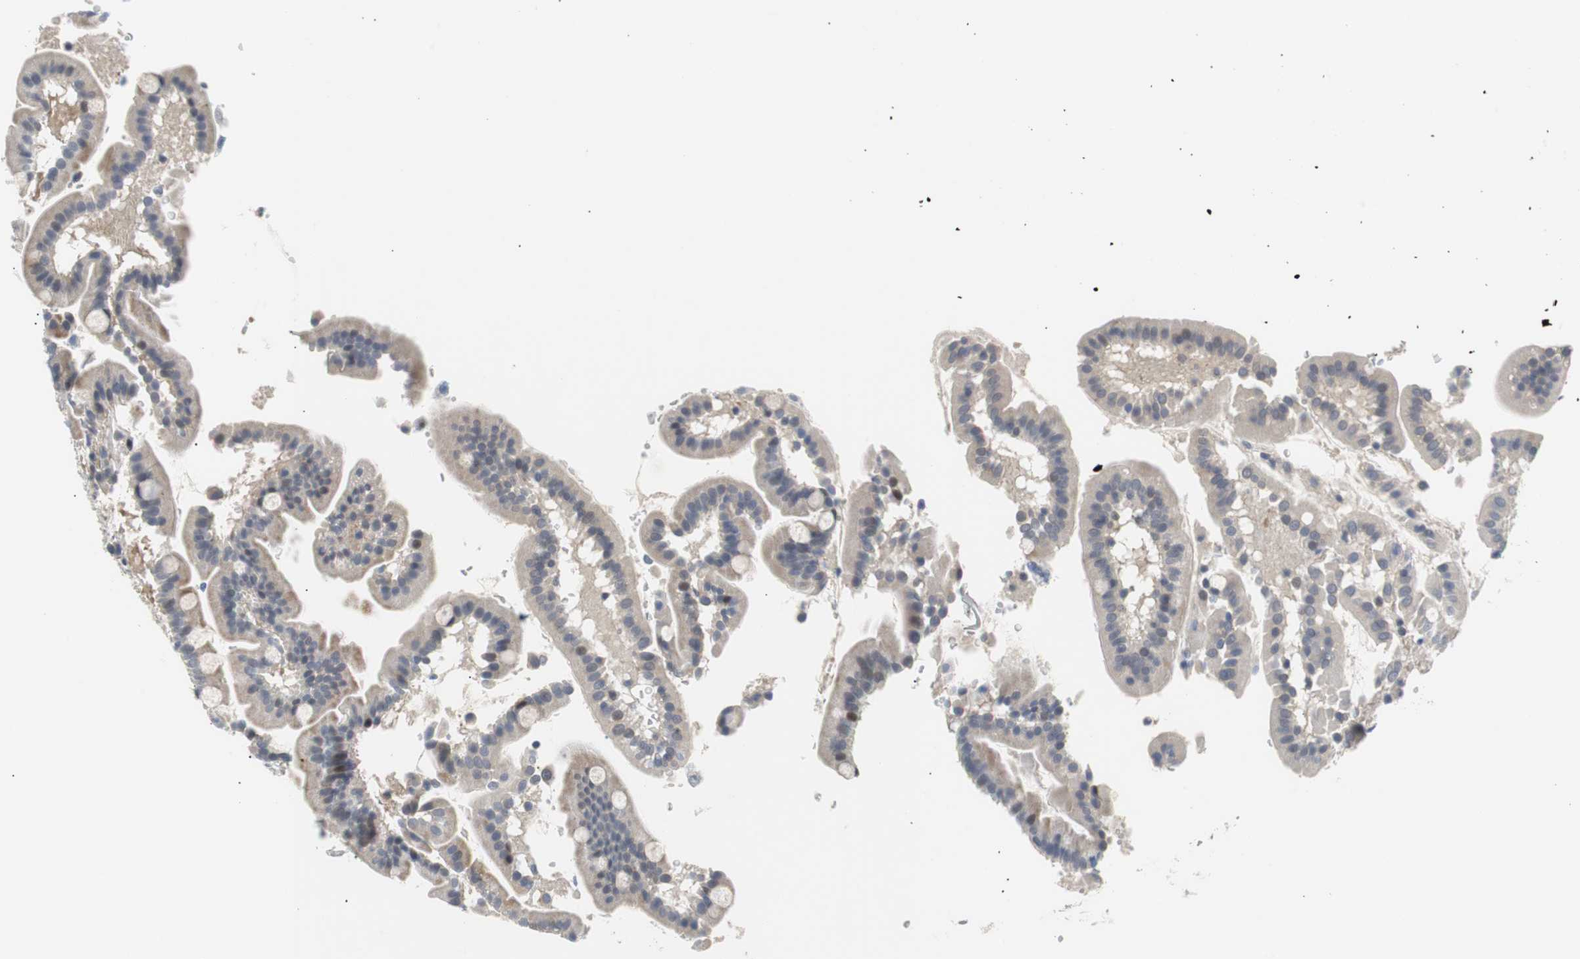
{"staining": {"intensity": "weak", "quantity": "<25%", "location": "cytoplasmic/membranous,nuclear"}, "tissue": "duodenum", "cell_type": "Glandular cells", "image_type": "normal", "snomed": [{"axis": "morphology", "description": "Normal tissue, NOS"}, {"axis": "topography", "description": "Duodenum"}], "caption": "An immunohistochemistry histopathology image of unremarkable duodenum is shown. There is no staining in glandular cells of duodenum. (DAB (3,3'-diaminobenzidine) IHC, high magnification).", "gene": "MAP2K4", "patient": {"sex": "male", "age": 50}}